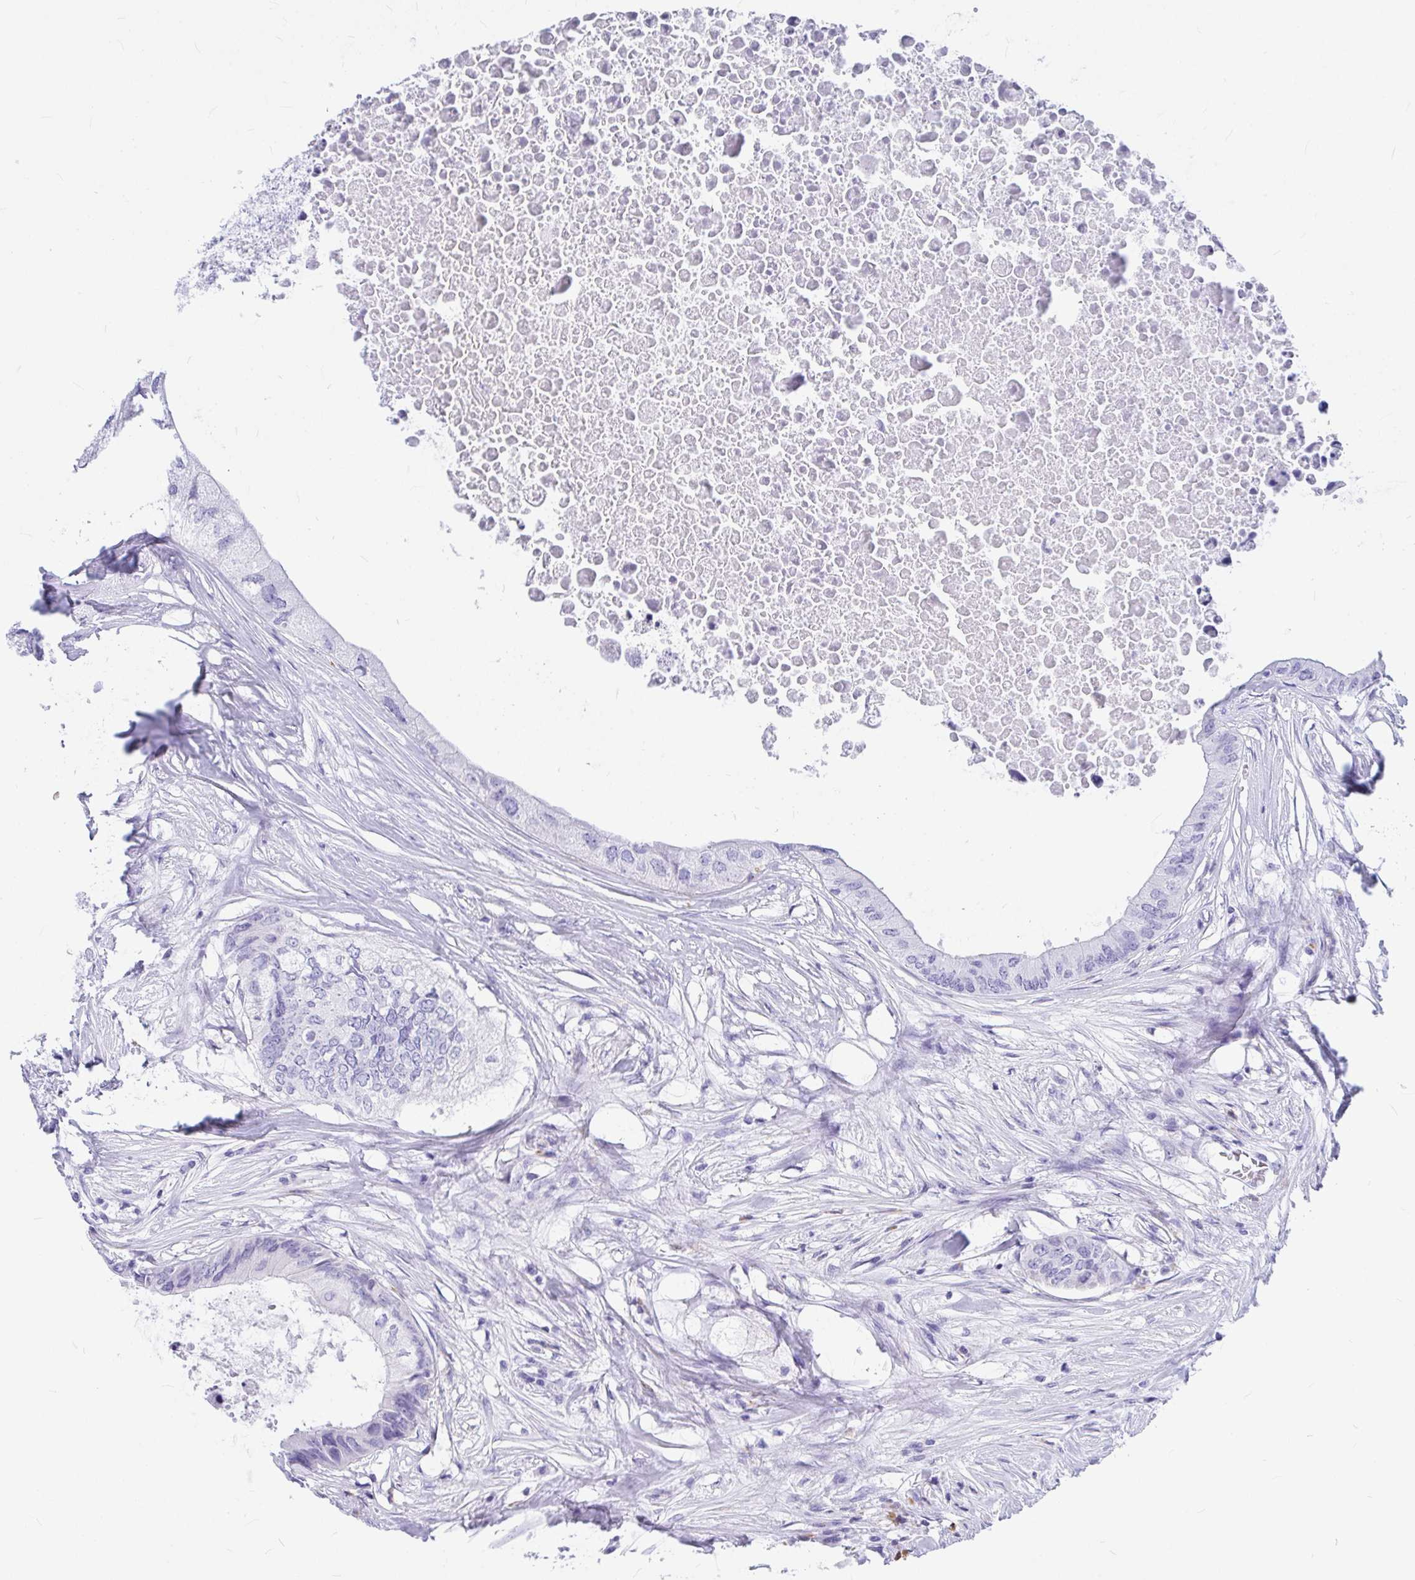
{"staining": {"intensity": "negative", "quantity": "none", "location": "none"}, "tissue": "colorectal cancer", "cell_type": "Tumor cells", "image_type": "cancer", "snomed": [{"axis": "morphology", "description": "Adenocarcinoma, NOS"}, {"axis": "topography", "description": "Colon"}], "caption": "This is an IHC photomicrograph of human colorectal cancer. There is no staining in tumor cells.", "gene": "OR5J2", "patient": {"sex": "male", "age": 71}}